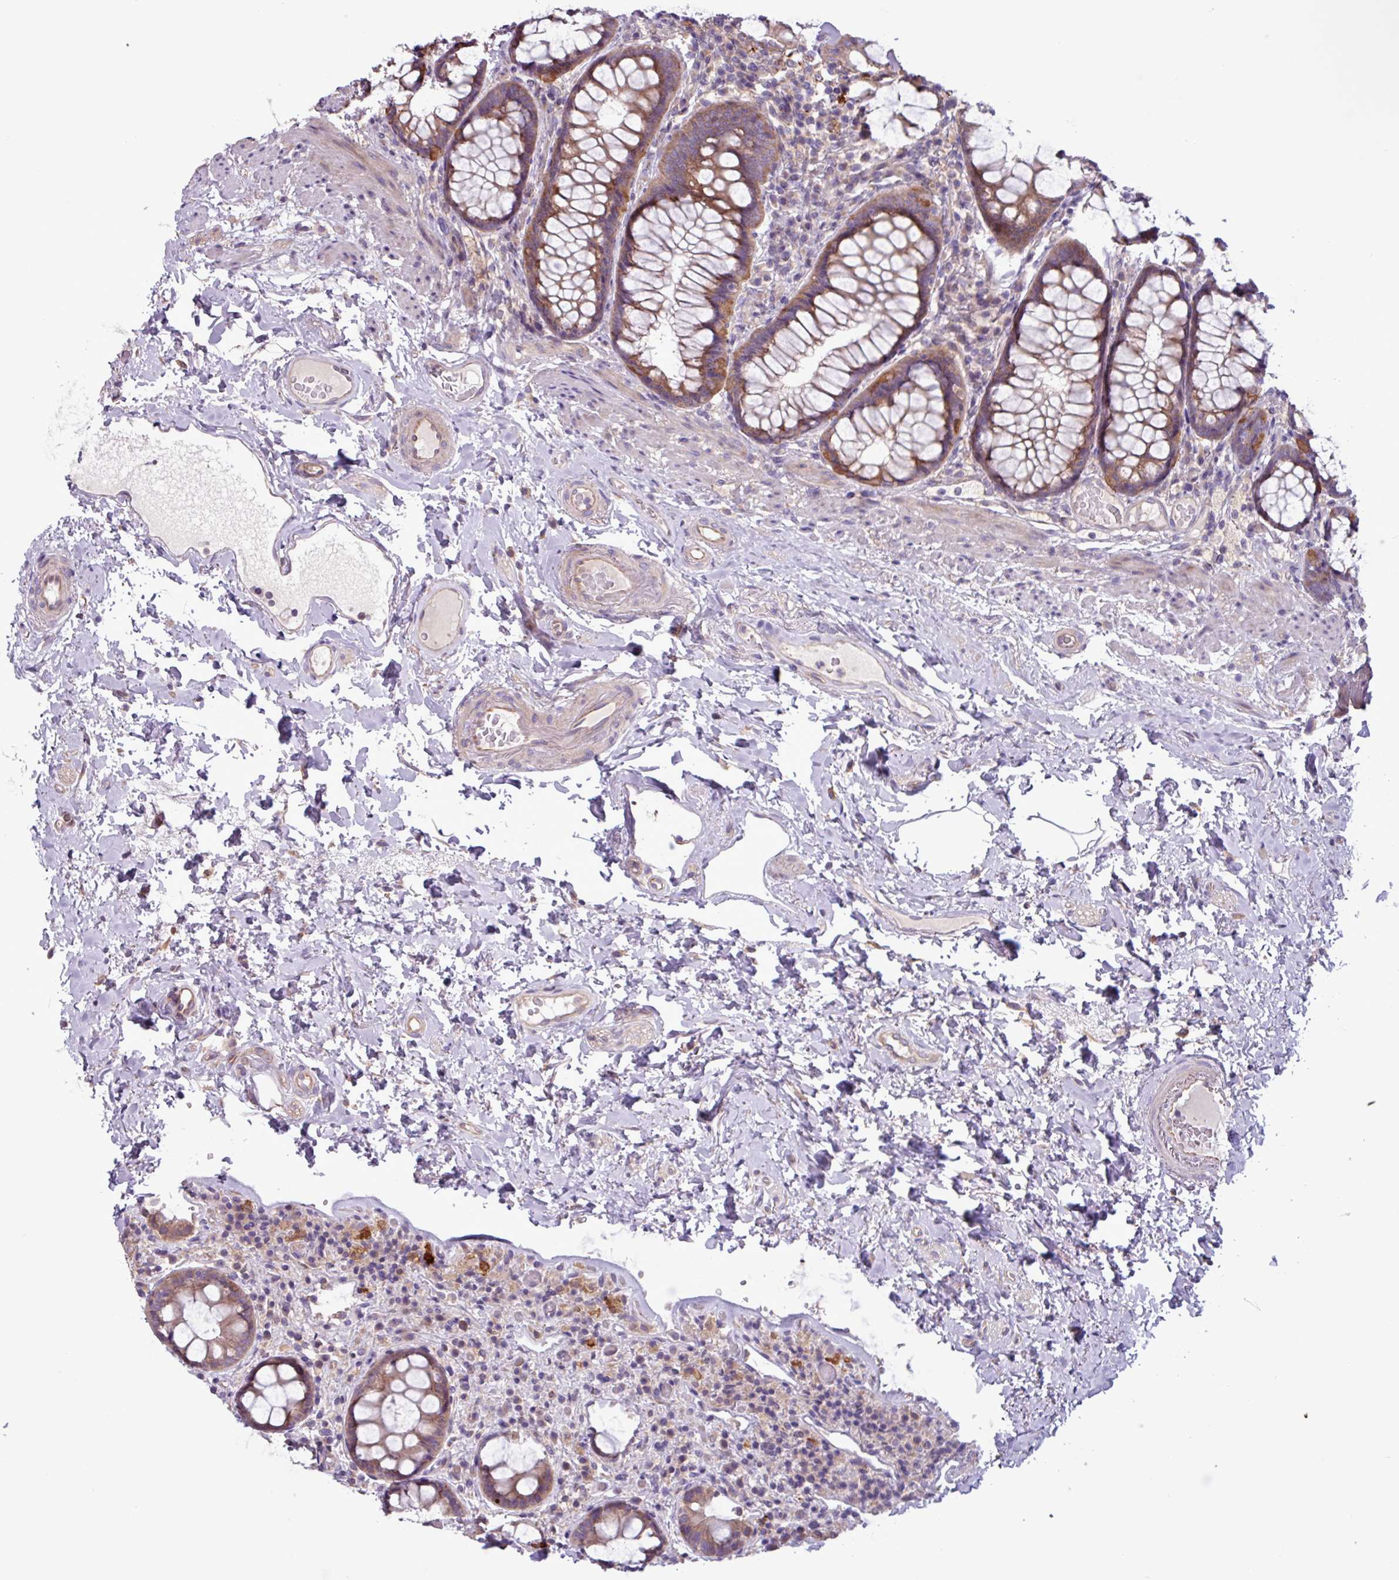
{"staining": {"intensity": "moderate", "quantity": ">75%", "location": "cytoplasmic/membranous"}, "tissue": "rectum", "cell_type": "Glandular cells", "image_type": "normal", "snomed": [{"axis": "morphology", "description": "Normal tissue, NOS"}, {"axis": "topography", "description": "Rectum"}], "caption": "Immunohistochemical staining of benign human rectum exhibits medium levels of moderate cytoplasmic/membranous positivity in approximately >75% of glandular cells.", "gene": "PLIN2", "patient": {"sex": "male", "age": 83}}